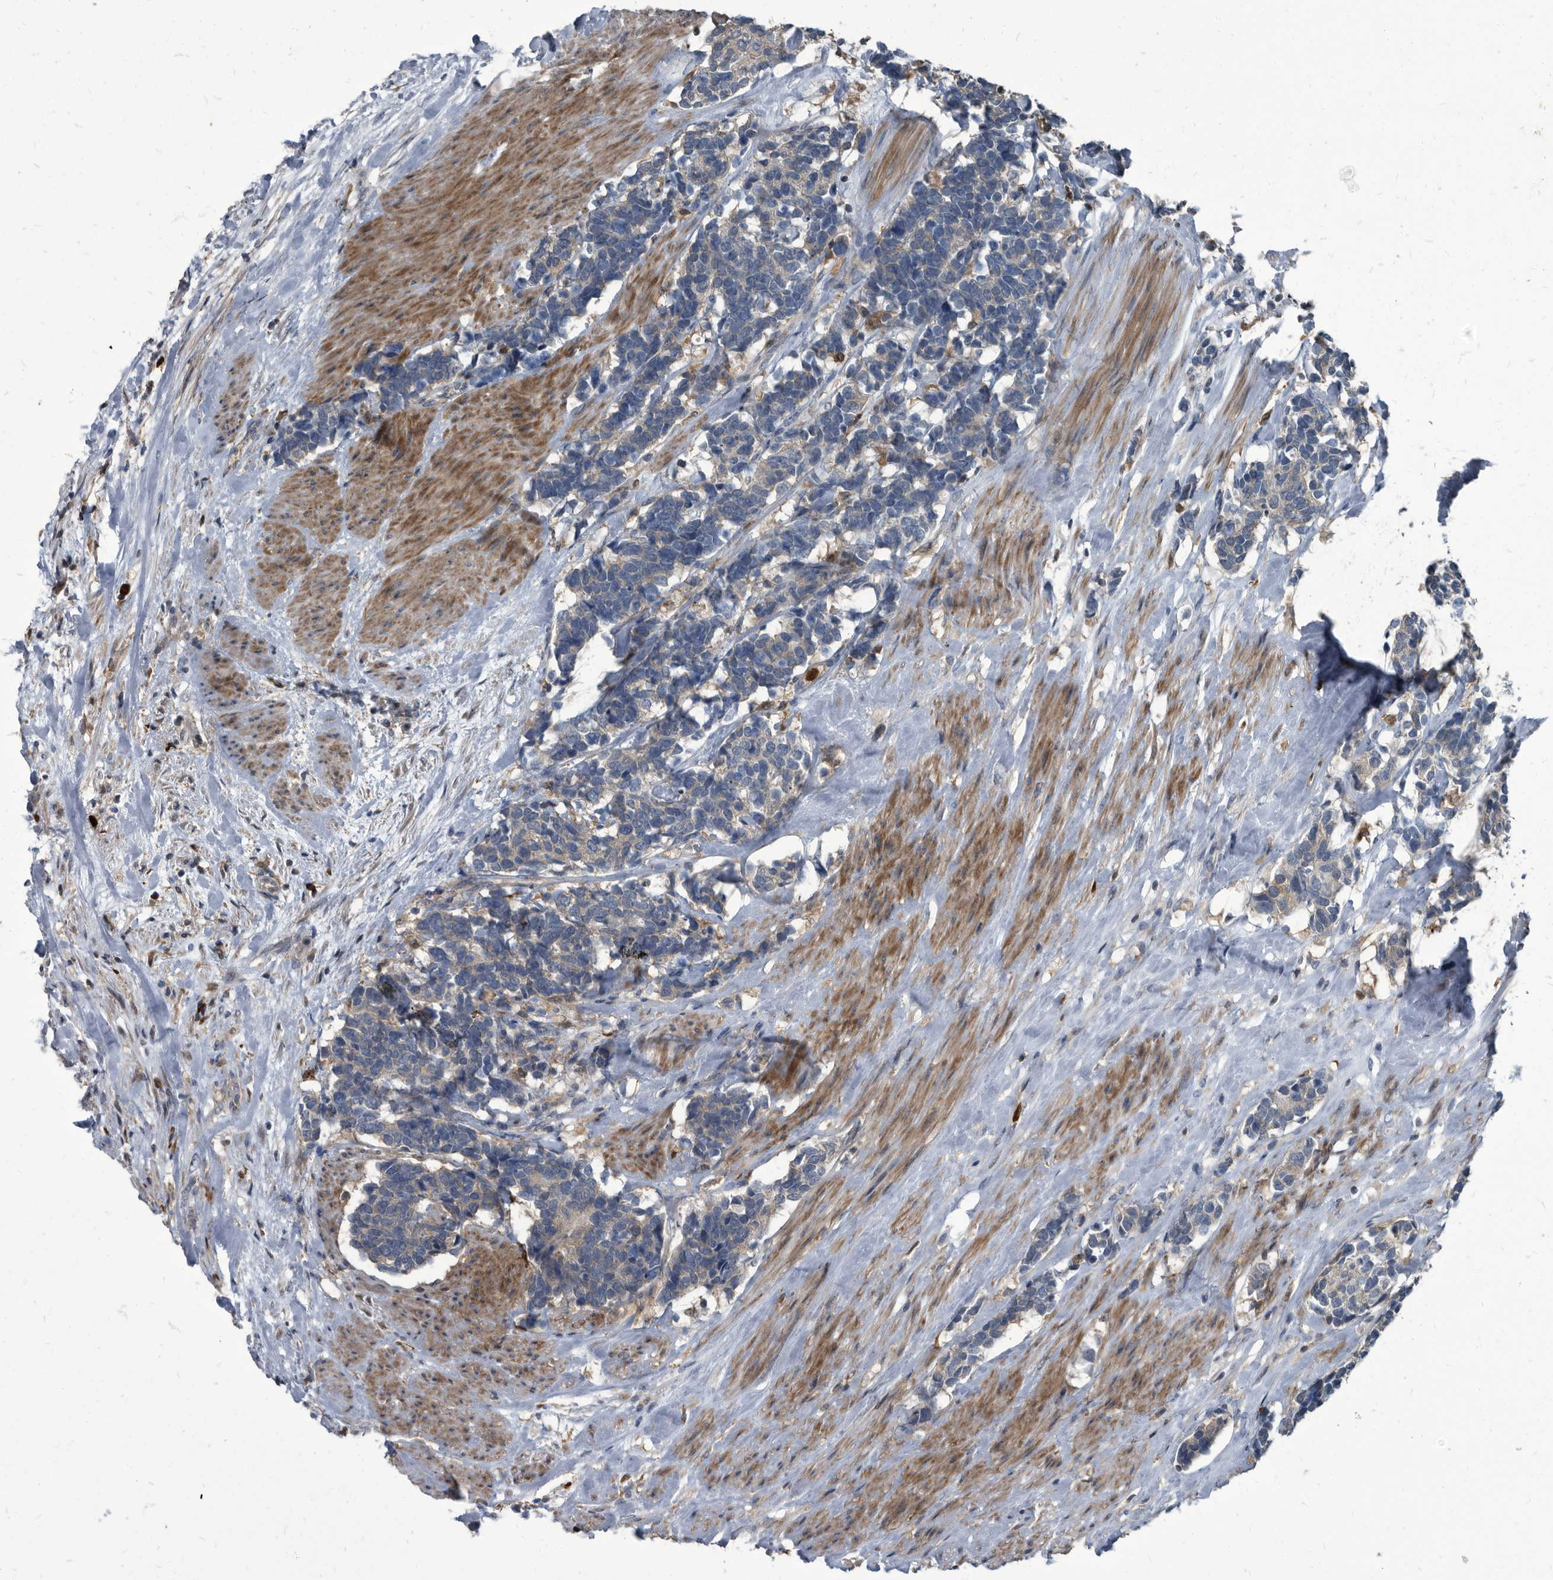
{"staining": {"intensity": "weak", "quantity": "<25%", "location": "cytoplasmic/membranous"}, "tissue": "carcinoid", "cell_type": "Tumor cells", "image_type": "cancer", "snomed": [{"axis": "morphology", "description": "Carcinoma, NOS"}, {"axis": "morphology", "description": "Carcinoid, malignant, NOS"}, {"axis": "topography", "description": "Urinary bladder"}], "caption": "Protein analysis of malignant carcinoid displays no significant staining in tumor cells. (Stains: DAB immunohistochemistry with hematoxylin counter stain, Microscopy: brightfield microscopy at high magnification).", "gene": "CDV3", "patient": {"sex": "male", "age": 57}}